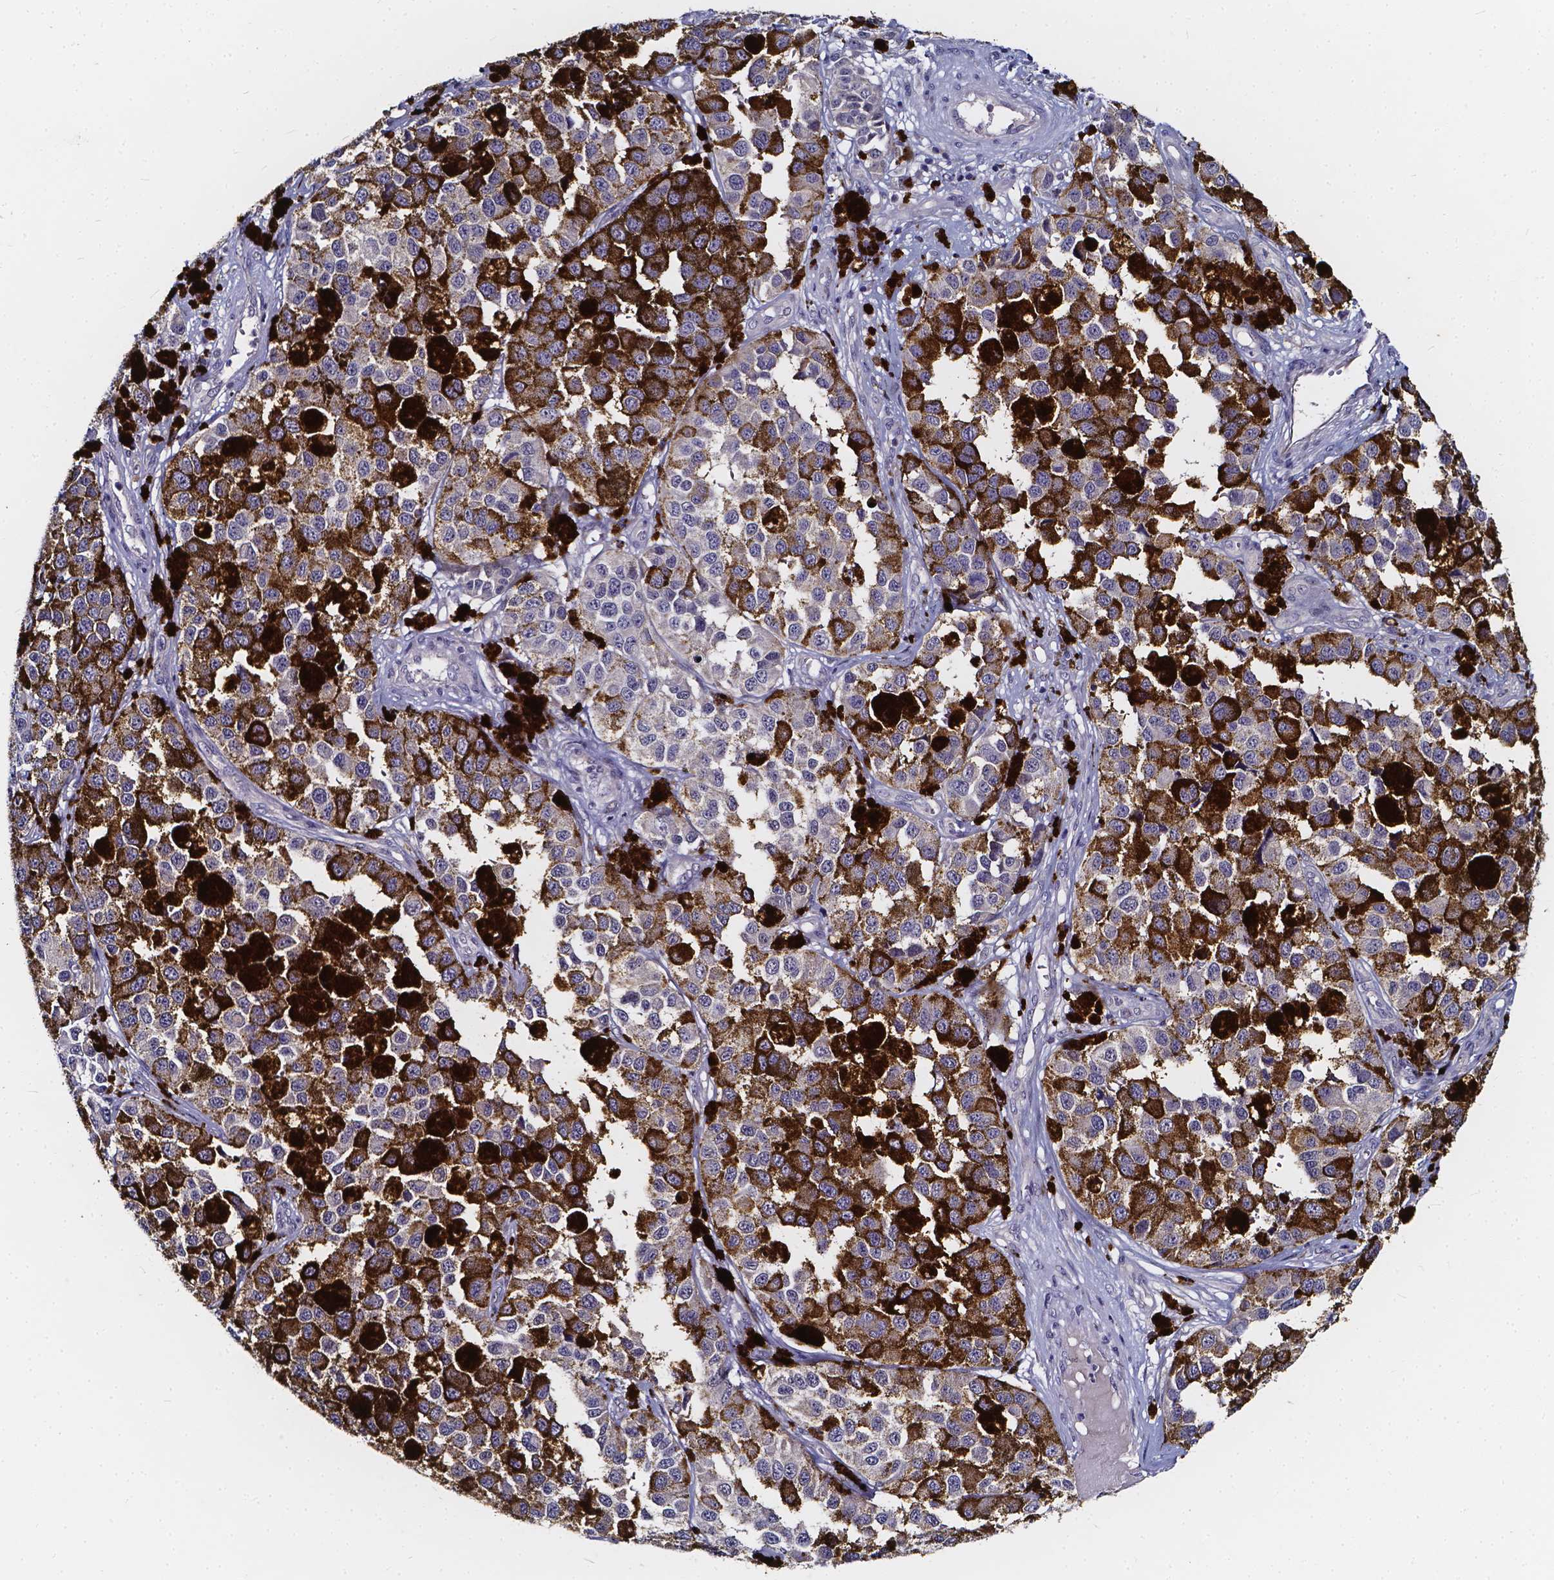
{"staining": {"intensity": "negative", "quantity": "none", "location": "none"}, "tissue": "melanoma", "cell_type": "Tumor cells", "image_type": "cancer", "snomed": [{"axis": "morphology", "description": "Malignant melanoma, NOS"}, {"axis": "topography", "description": "Skin"}], "caption": "This photomicrograph is of malignant melanoma stained with immunohistochemistry (IHC) to label a protein in brown with the nuclei are counter-stained blue. There is no expression in tumor cells. (Immunohistochemistry (ihc), brightfield microscopy, high magnification).", "gene": "SOWAHA", "patient": {"sex": "female", "age": 58}}